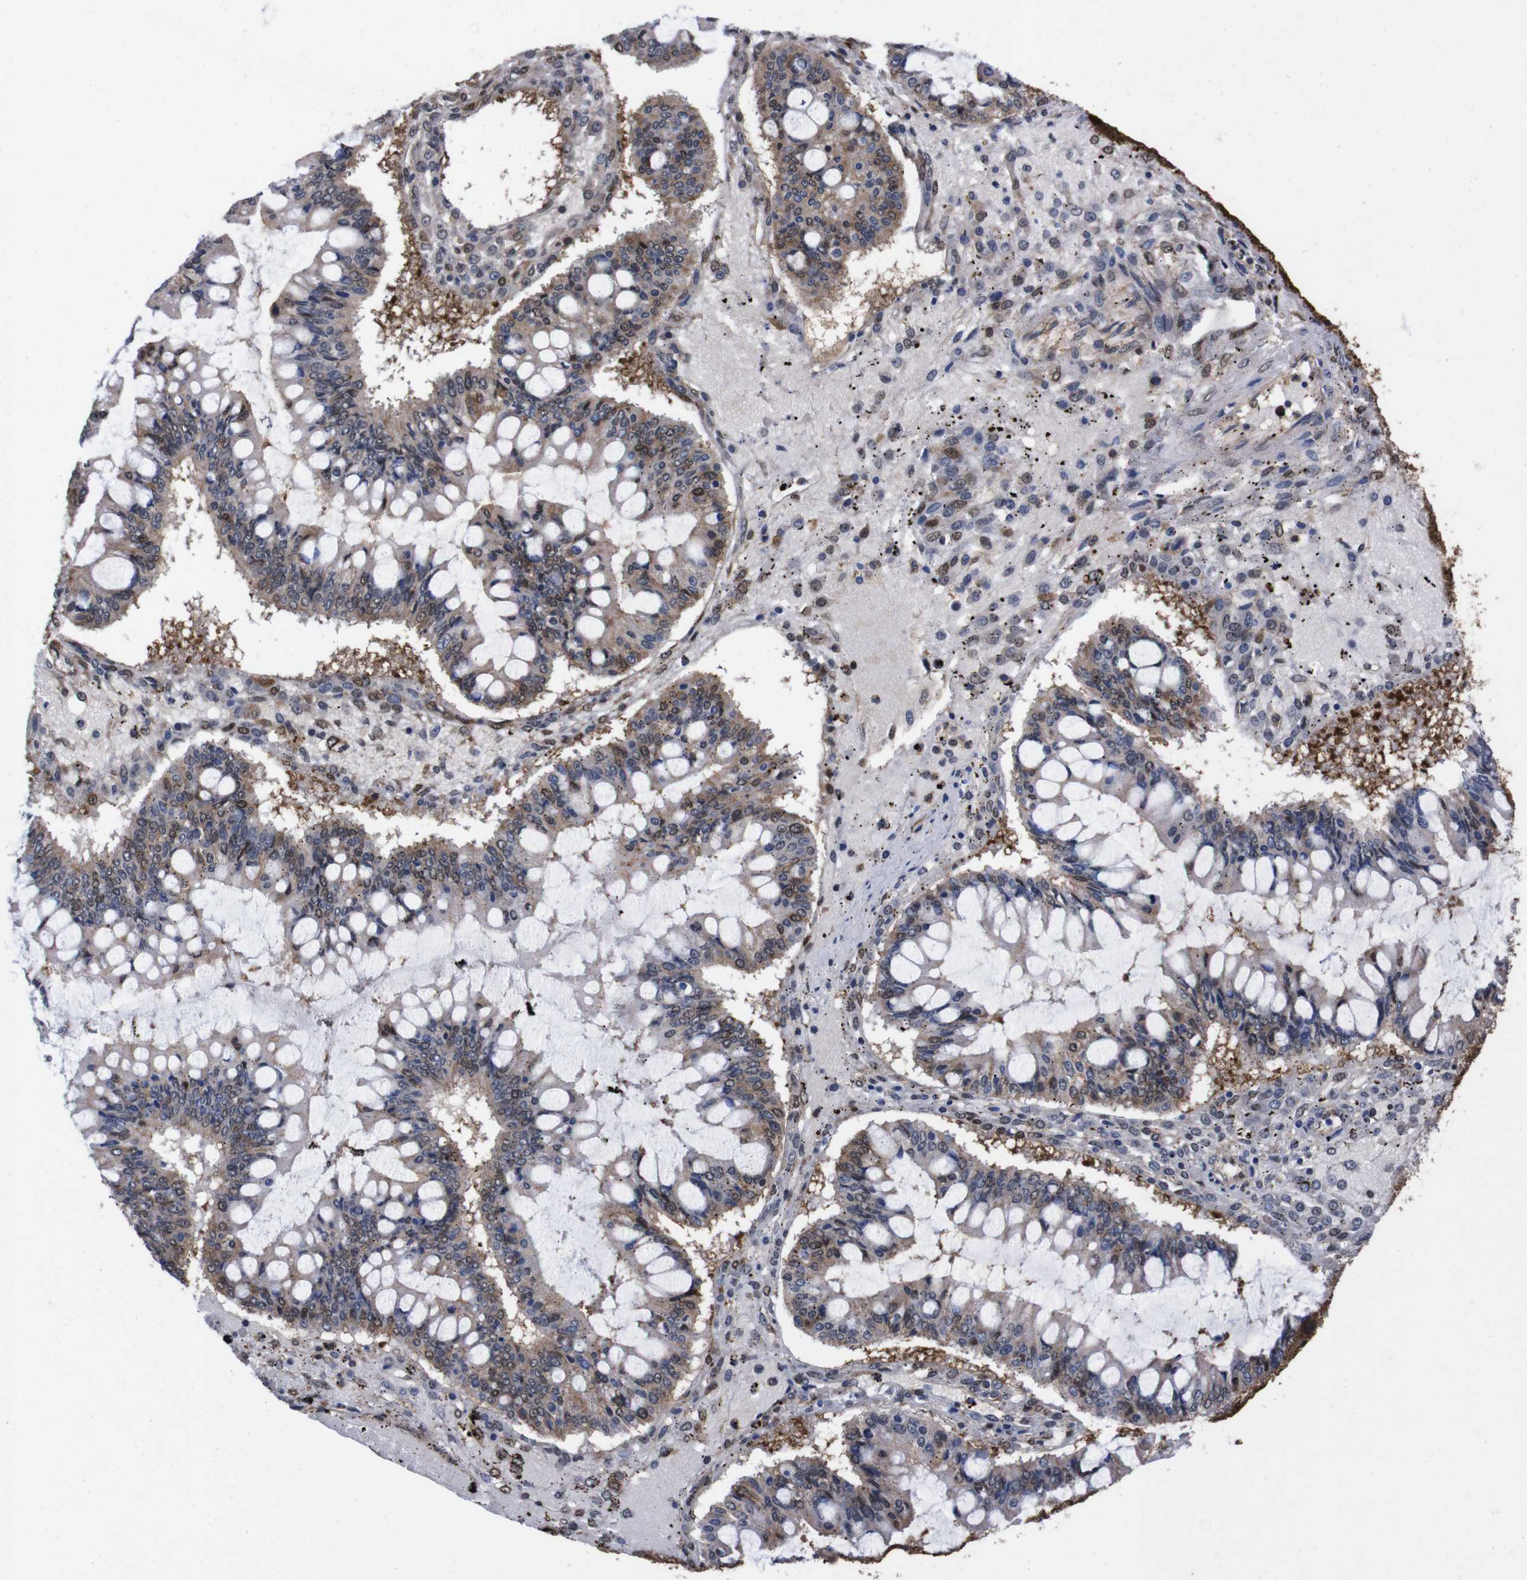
{"staining": {"intensity": "moderate", "quantity": "25%-75%", "location": "cytoplasmic/membranous,nuclear"}, "tissue": "ovarian cancer", "cell_type": "Tumor cells", "image_type": "cancer", "snomed": [{"axis": "morphology", "description": "Cystadenocarcinoma, mucinous, NOS"}, {"axis": "topography", "description": "Ovary"}], "caption": "The immunohistochemical stain labels moderate cytoplasmic/membranous and nuclear positivity in tumor cells of mucinous cystadenocarcinoma (ovarian) tissue.", "gene": "UBQLN2", "patient": {"sex": "female", "age": 73}}